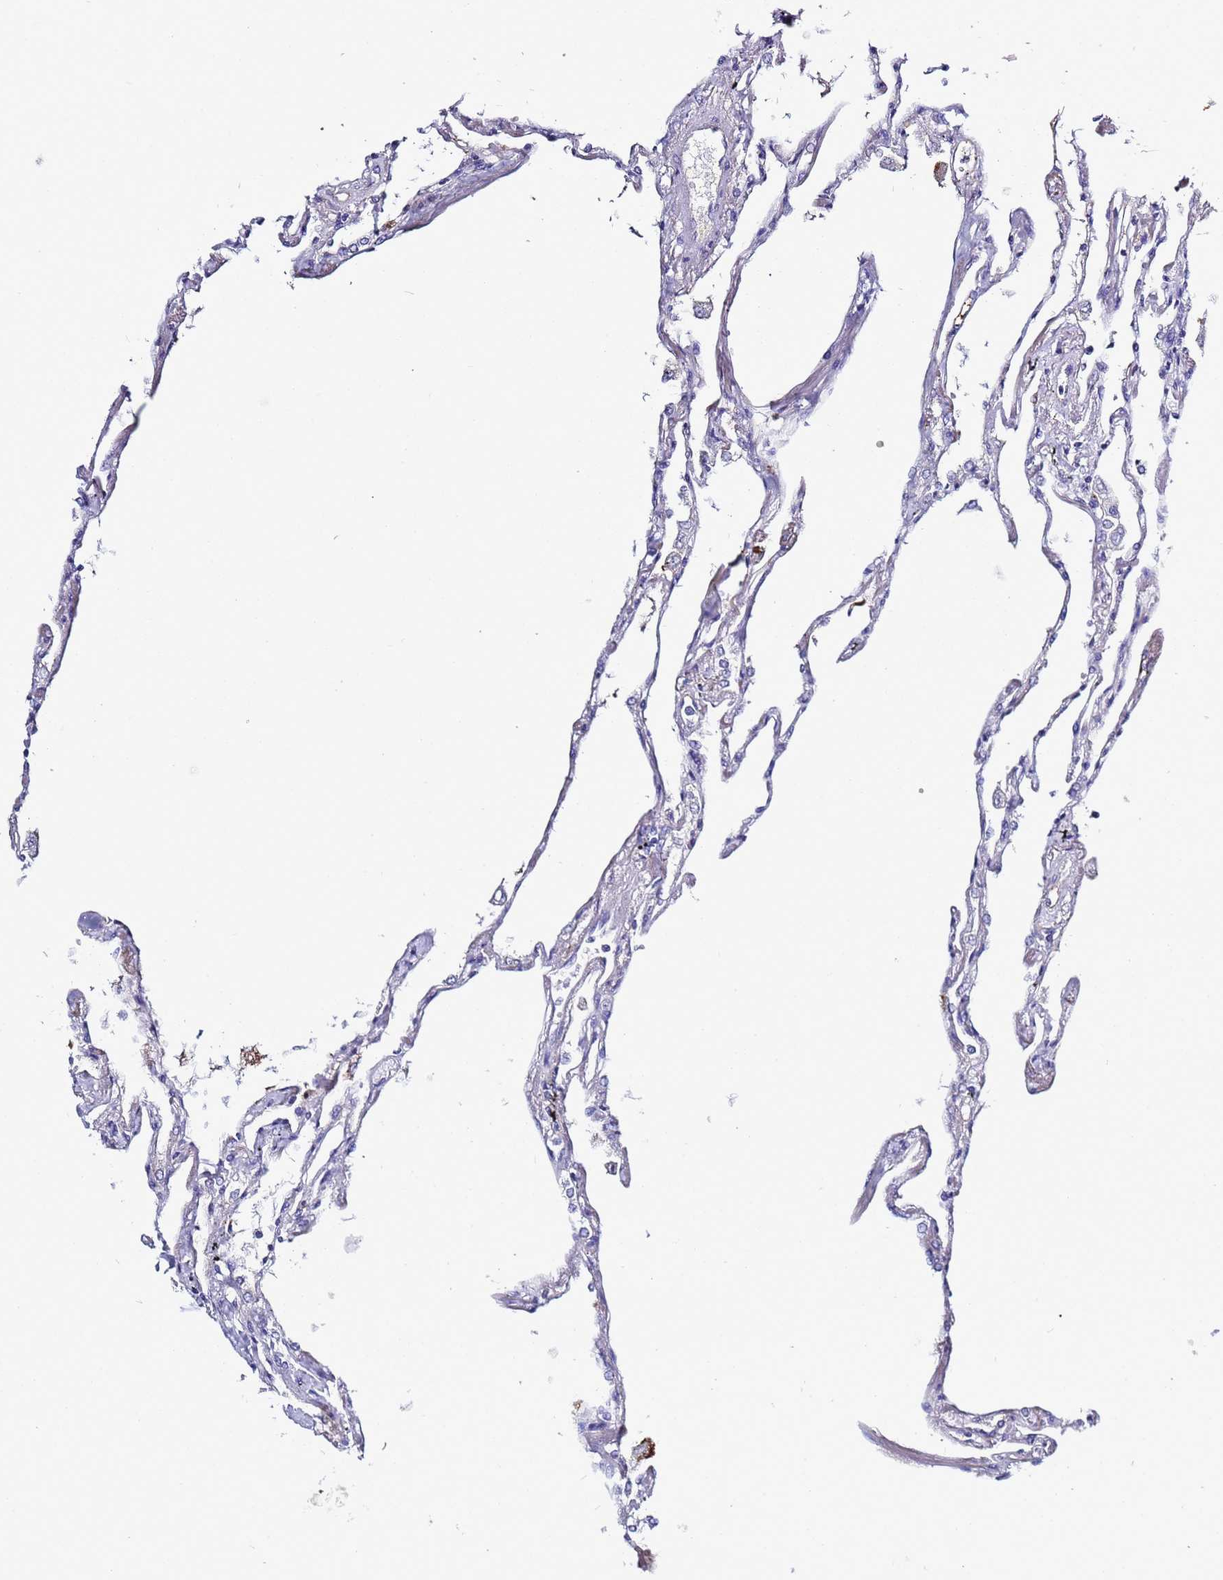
{"staining": {"intensity": "negative", "quantity": "none", "location": "none"}, "tissue": "lung", "cell_type": "Alveolar cells", "image_type": "normal", "snomed": [{"axis": "morphology", "description": "Normal tissue, NOS"}, {"axis": "topography", "description": "Lung"}], "caption": "A histopathology image of lung stained for a protein shows no brown staining in alveolar cells. The staining is performed using DAB brown chromogen with nuclei counter-stained in using hematoxylin.", "gene": "C4orf46", "patient": {"sex": "female", "age": 67}}